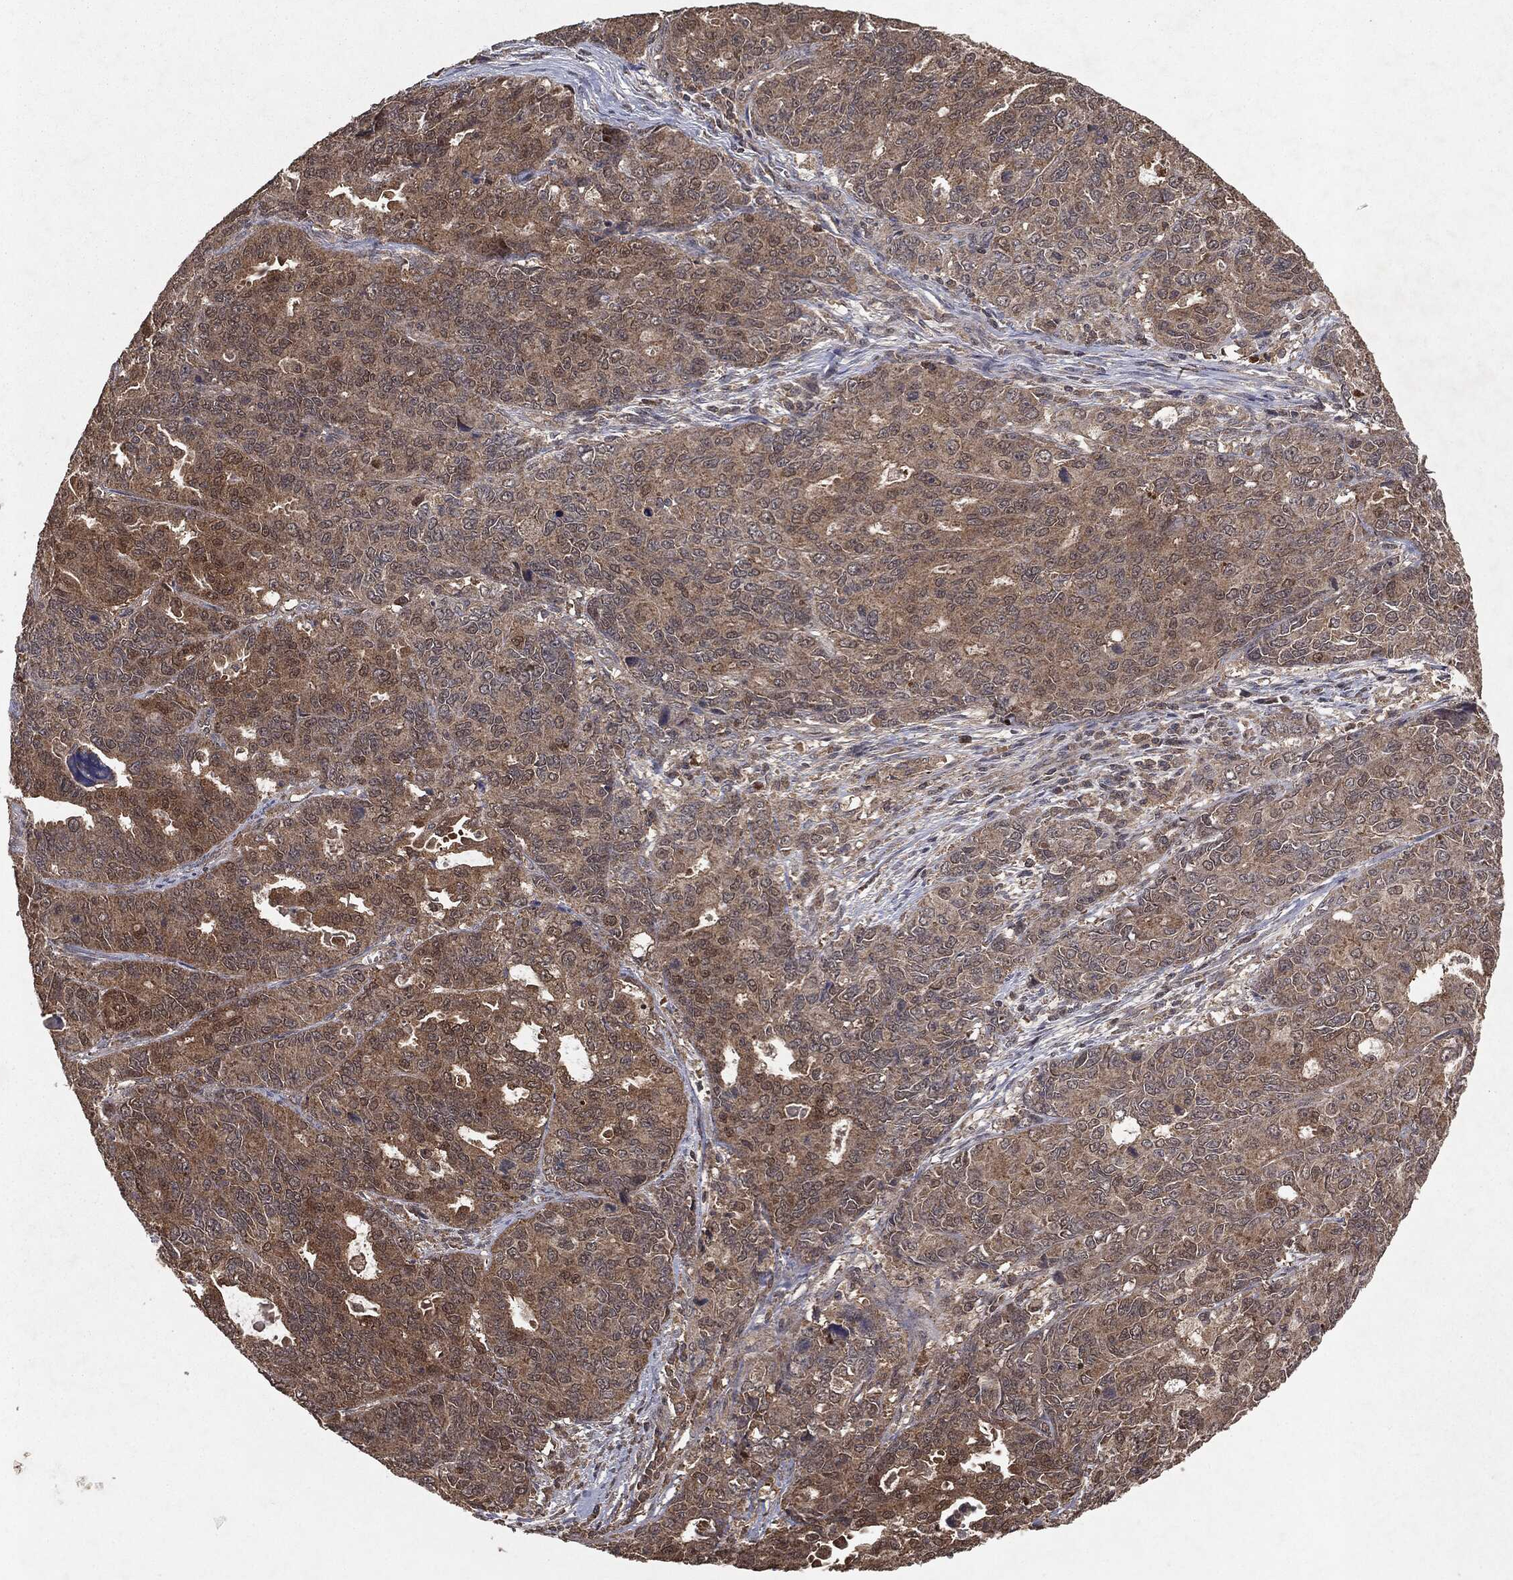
{"staining": {"intensity": "moderate", "quantity": "25%-75%", "location": "cytoplasmic/membranous"}, "tissue": "endometrial cancer", "cell_type": "Tumor cells", "image_type": "cancer", "snomed": [{"axis": "morphology", "description": "Adenocarcinoma, NOS"}, {"axis": "topography", "description": "Uterus"}], "caption": "Immunohistochemical staining of human endometrial cancer (adenocarcinoma) reveals medium levels of moderate cytoplasmic/membranous protein expression in approximately 25%-75% of tumor cells. Immunohistochemistry (ihc) stains the protein of interest in brown and the nuclei are stained blue.", "gene": "MTOR", "patient": {"sex": "female", "age": 79}}